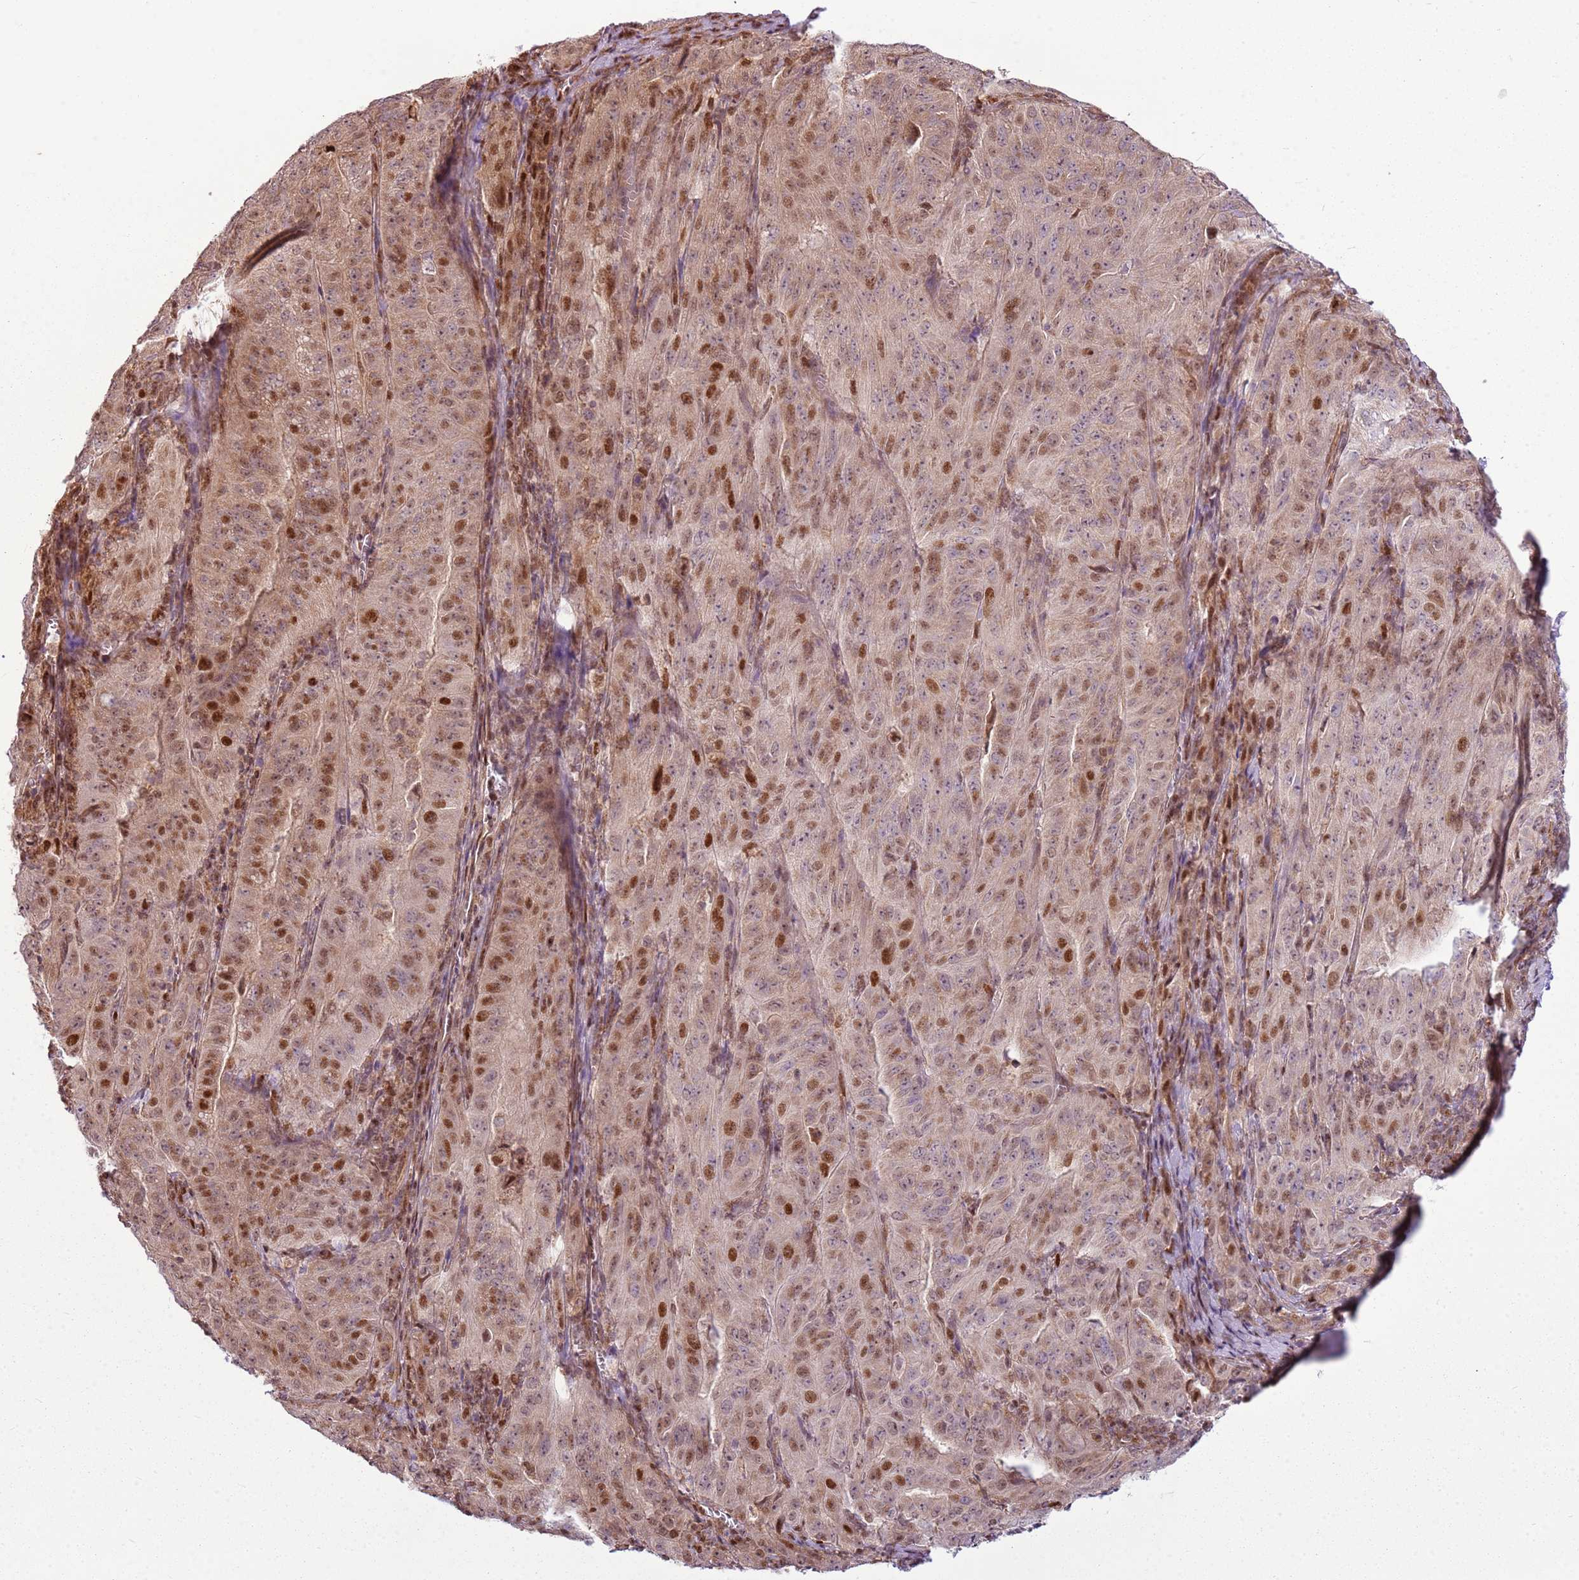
{"staining": {"intensity": "moderate", "quantity": ">75%", "location": "nuclear"}, "tissue": "pancreatic cancer", "cell_type": "Tumor cells", "image_type": "cancer", "snomed": [{"axis": "morphology", "description": "Adenocarcinoma, NOS"}, {"axis": "topography", "description": "Pancreas"}], "caption": "Pancreatic cancer was stained to show a protein in brown. There is medium levels of moderate nuclear positivity in approximately >75% of tumor cells.", "gene": "PCTP", "patient": {"sex": "male", "age": 63}}